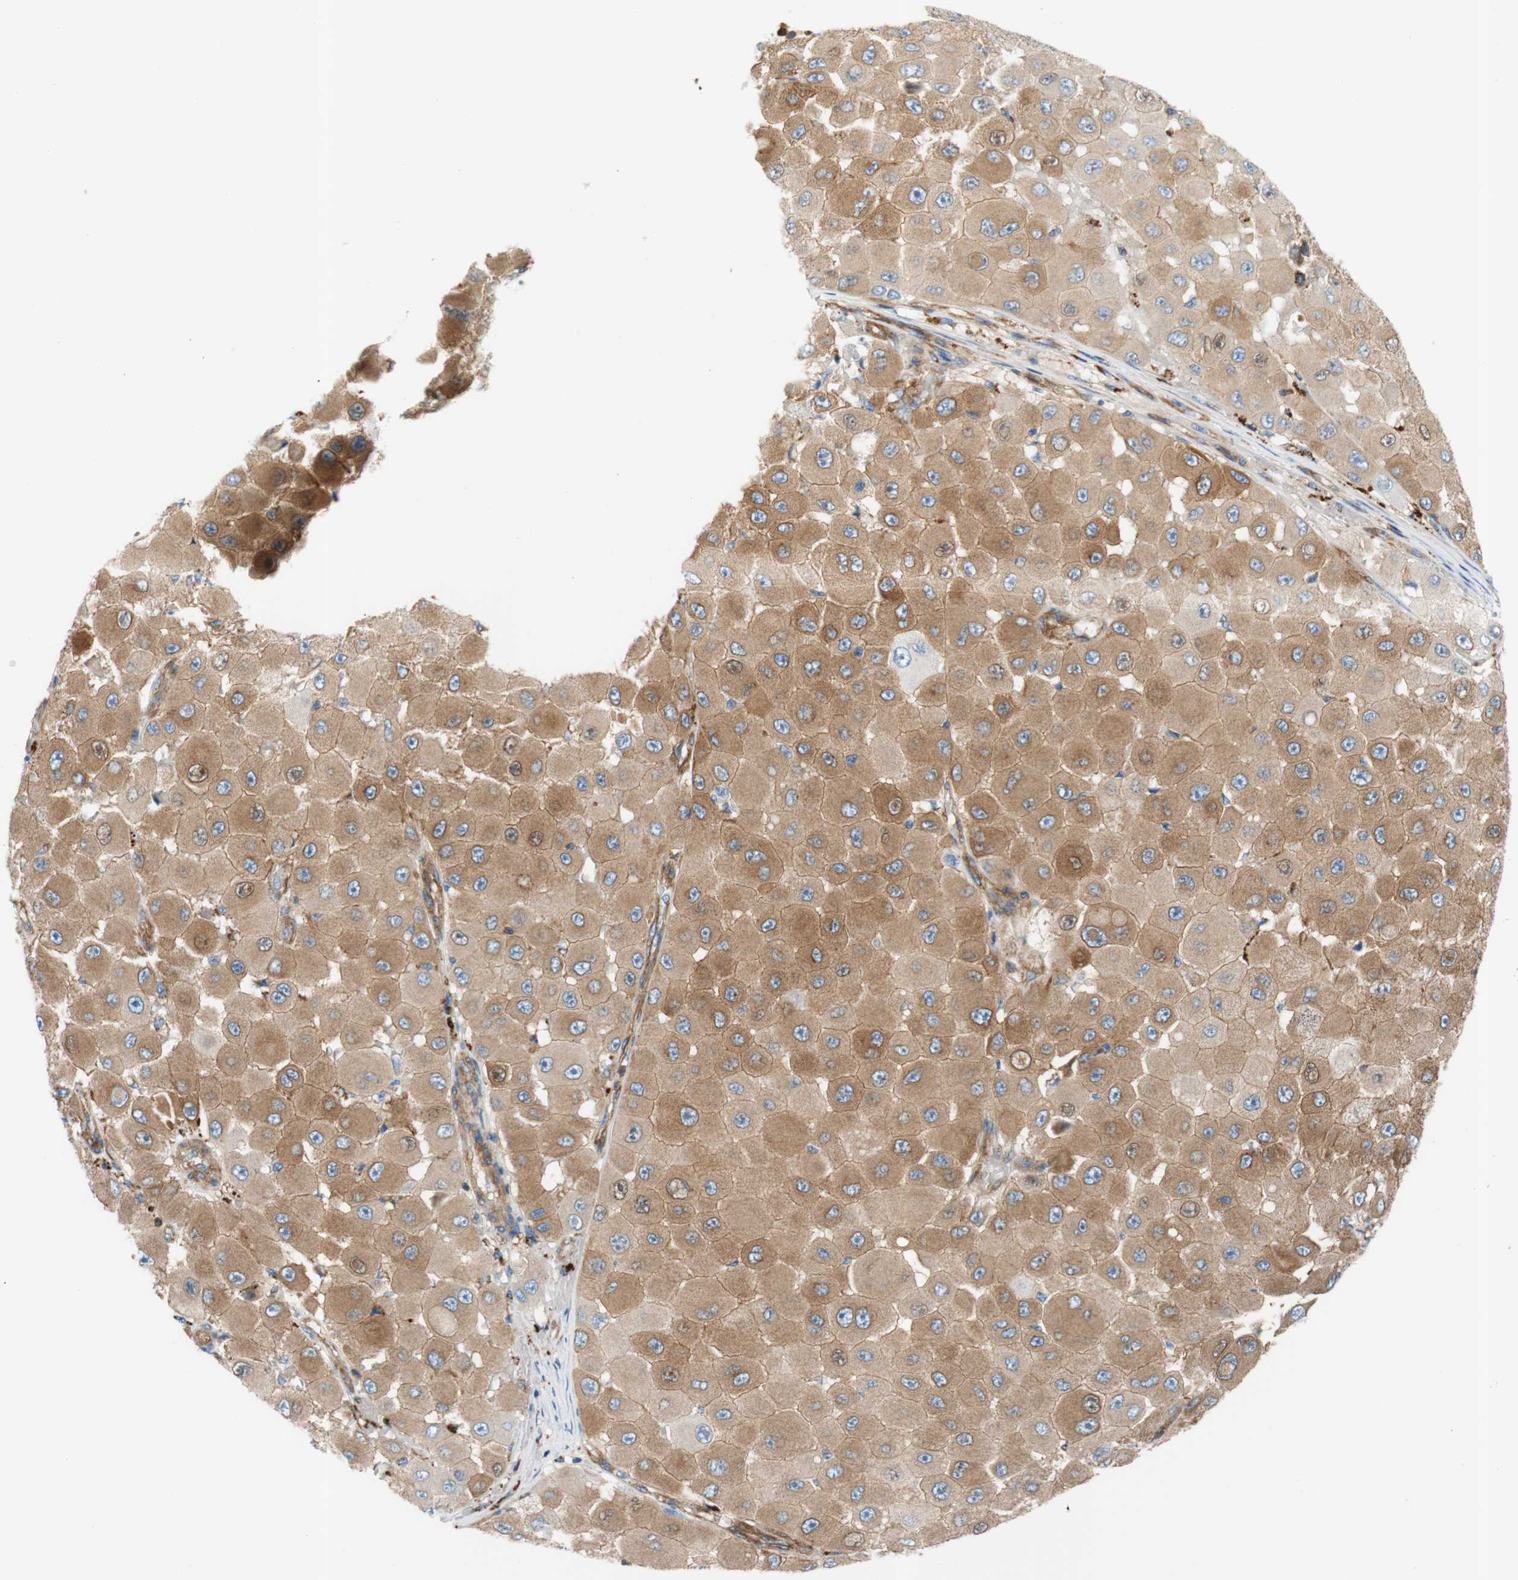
{"staining": {"intensity": "weak", "quantity": ">75%", "location": "cytoplasmic/membranous"}, "tissue": "melanoma", "cell_type": "Tumor cells", "image_type": "cancer", "snomed": [{"axis": "morphology", "description": "Malignant melanoma, NOS"}, {"axis": "topography", "description": "Skin"}], "caption": "The photomicrograph reveals a brown stain indicating the presence of a protein in the cytoplasmic/membranous of tumor cells in melanoma. Nuclei are stained in blue.", "gene": "STOM", "patient": {"sex": "female", "age": 81}}